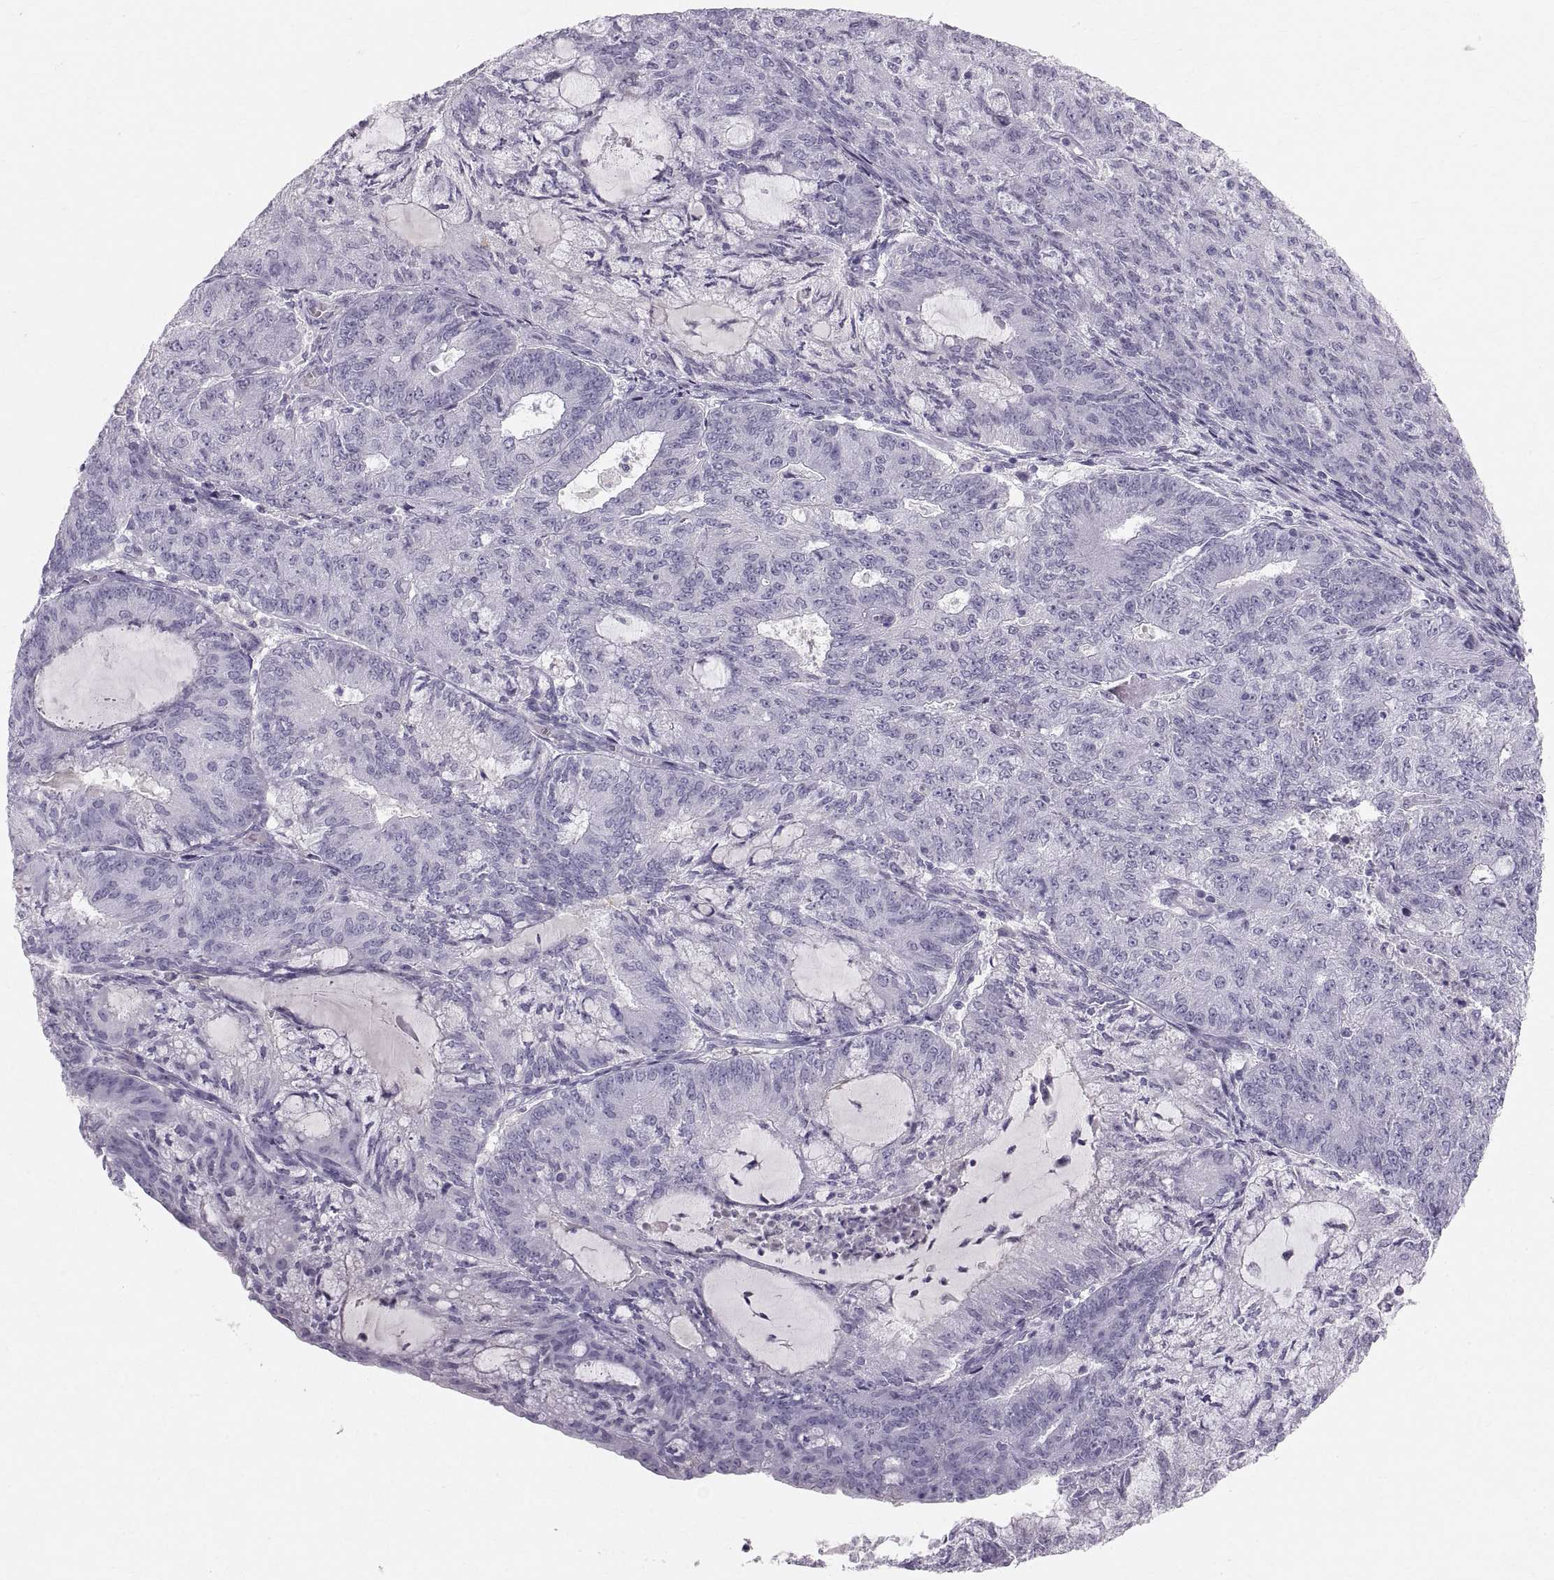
{"staining": {"intensity": "negative", "quantity": "none", "location": "none"}, "tissue": "endometrial cancer", "cell_type": "Tumor cells", "image_type": "cancer", "snomed": [{"axis": "morphology", "description": "Adenocarcinoma, NOS"}, {"axis": "topography", "description": "Endometrium"}], "caption": "DAB immunohistochemical staining of human endometrial adenocarcinoma shows no significant positivity in tumor cells.", "gene": "SLC22A6", "patient": {"sex": "female", "age": 82}}